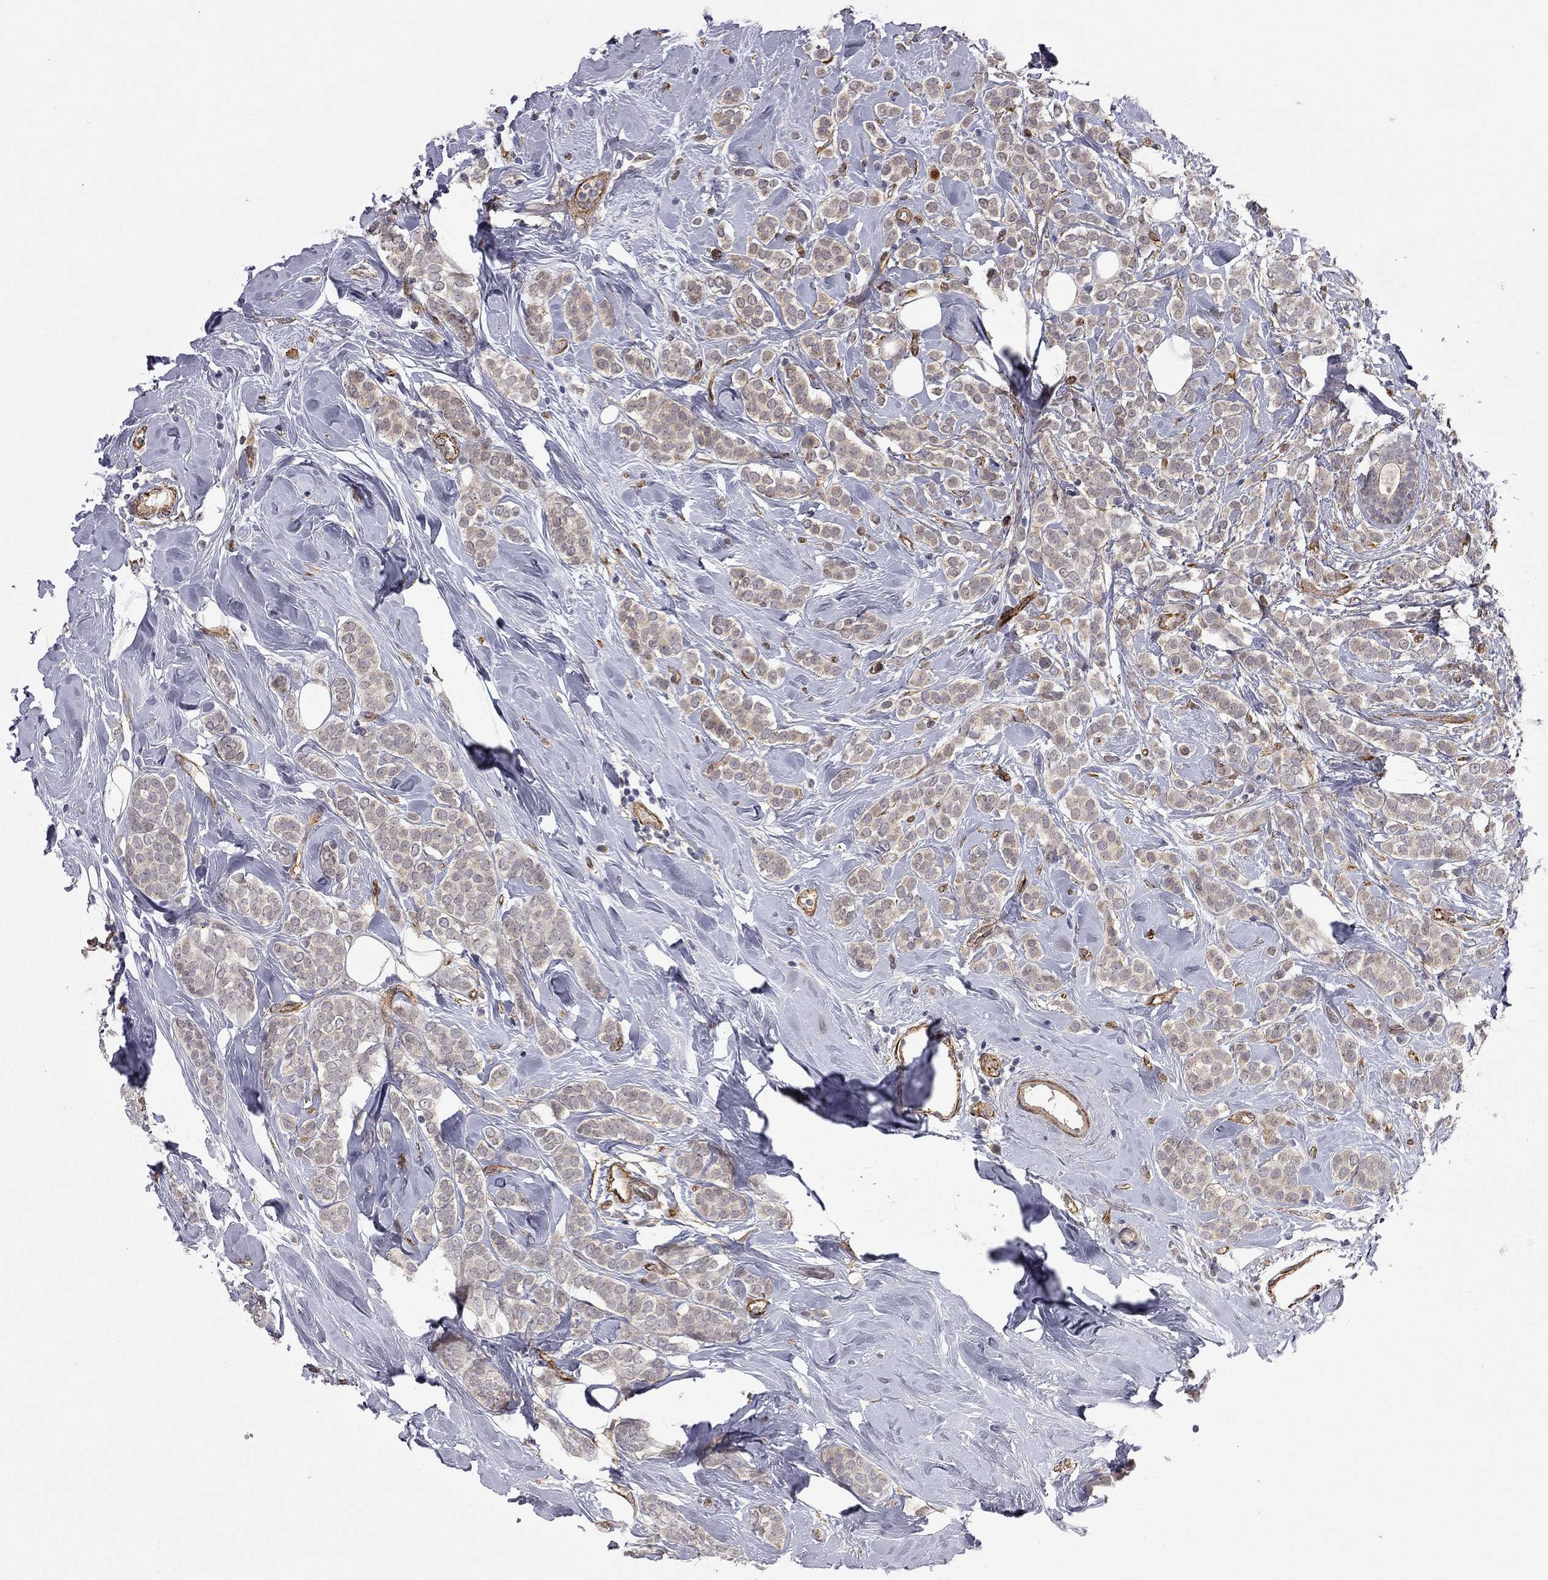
{"staining": {"intensity": "weak", "quantity": "25%-75%", "location": "cytoplasmic/membranous"}, "tissue": "breast cancer", "cell_type": "Tumor cells", "image_type": "cancer", "snomed": [{"axis": "morphology", "description": "Lobular carcinoma"}, {"axis": "topography", "description": "Breast"}], "caption": "This image shows breast cancer stained with immunohistochemistry to label a protein in brown. The cytoplasmic/membranous of tumor cells show weak positivity for the protein. Nuclei are counter-stained blue.", "gene": "EXOC3L2", "patient": {"sex": "female", "age": 49}}